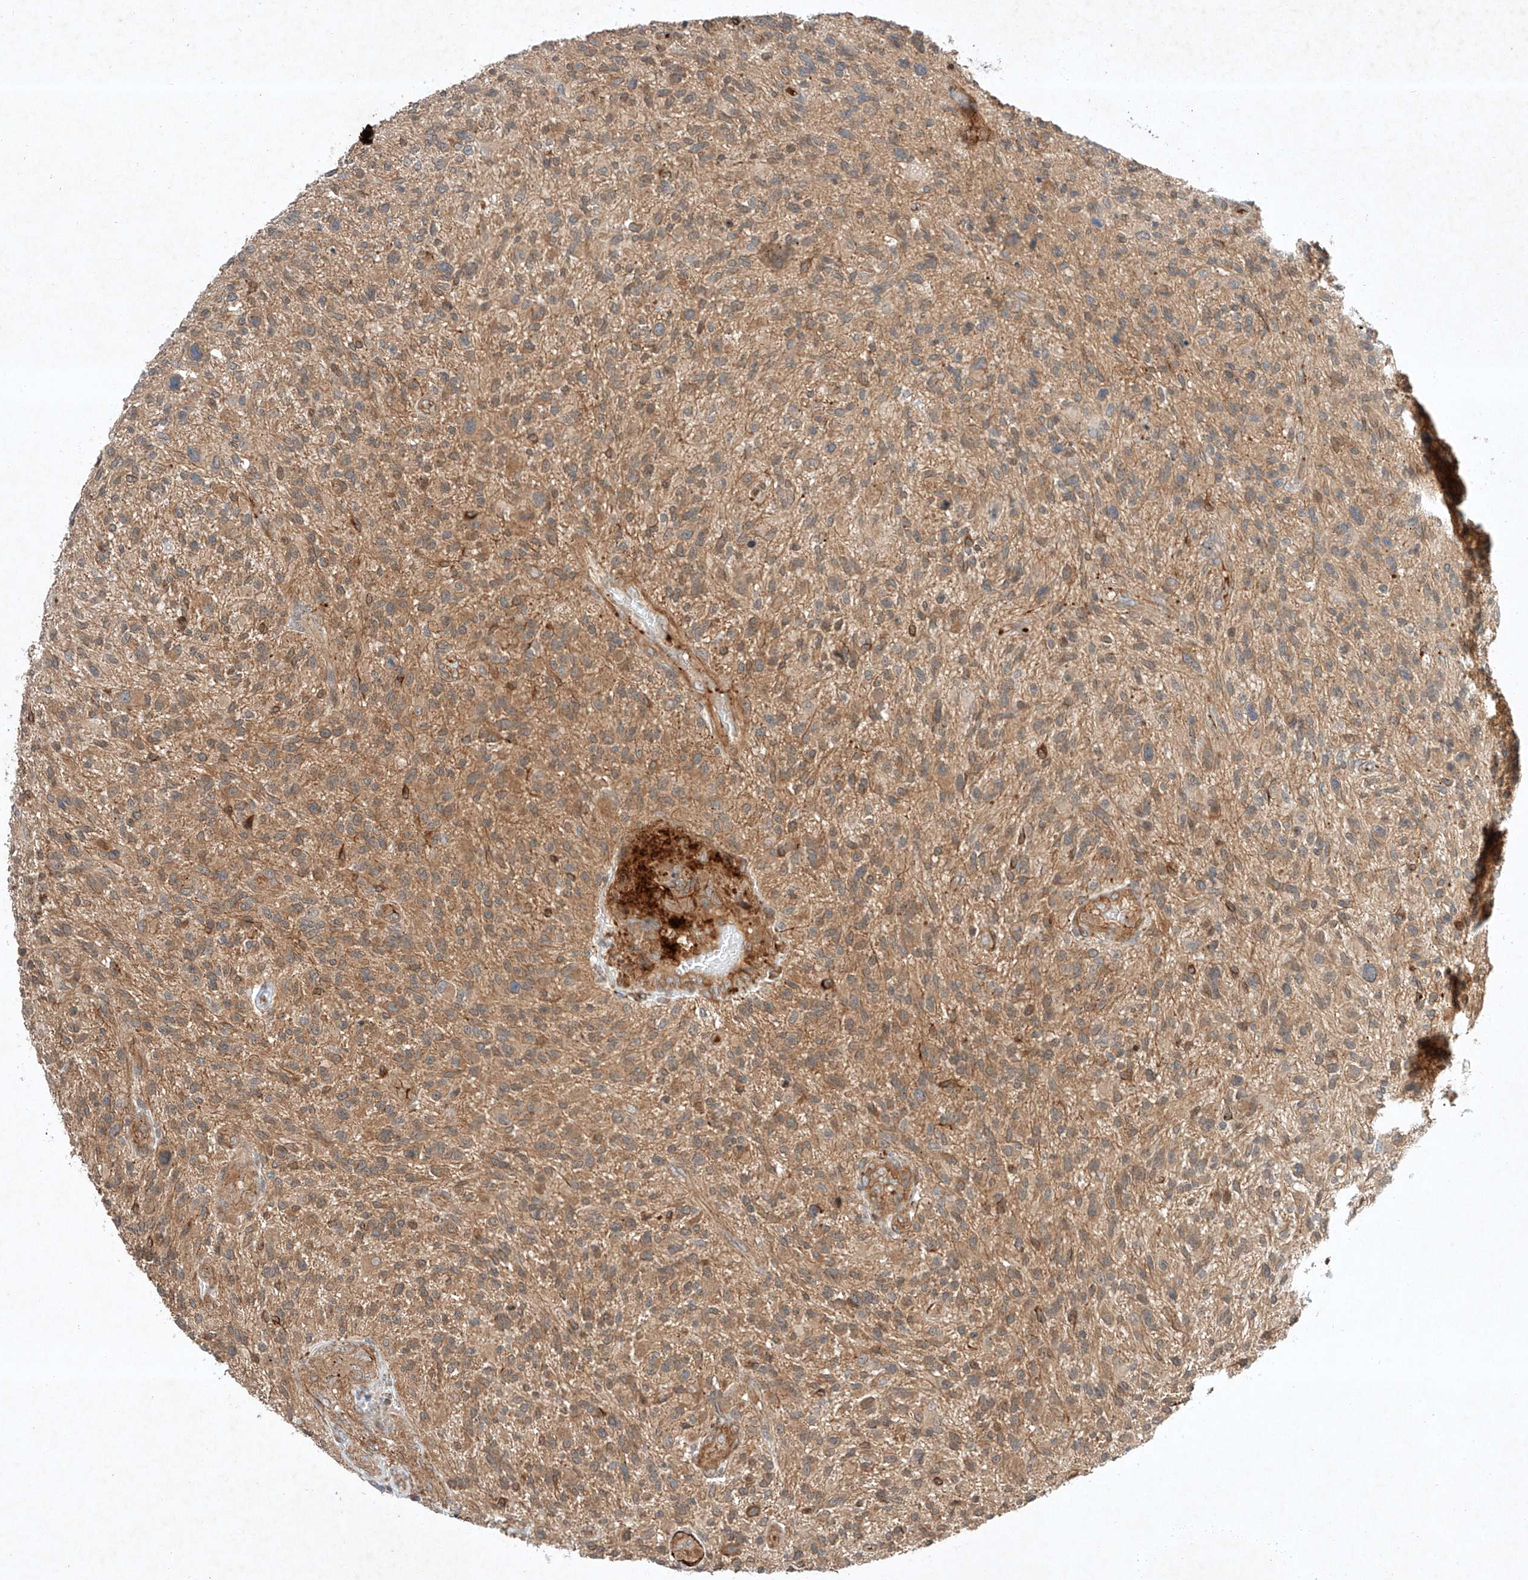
{"staining": {"intensity": "weak", "quantity": "25%-75%", "location": "cytoplasmic/membranous"}, "tissue": "glioma", "cell_type": "Tumor cells", "image_type": "cancer", "snomed": [{"axis": "morphology", "description": "Glioma, malignant, High grade"}, {"axis": "topography", "description": "Brain"}], "caption": "Malignant glioma (high-grade) was stained to show a protein in brown. There is low levels of weak cytoplasmic/membranous expression in about 25%-75% of tumor cells. The staining is performed using DAB brown chromogen to label protein expression. The nuclei are counter-stained blue using hematoxylin.", "gene": "ARHGAP33", "patient": {"sex": "male", "age": 47}}